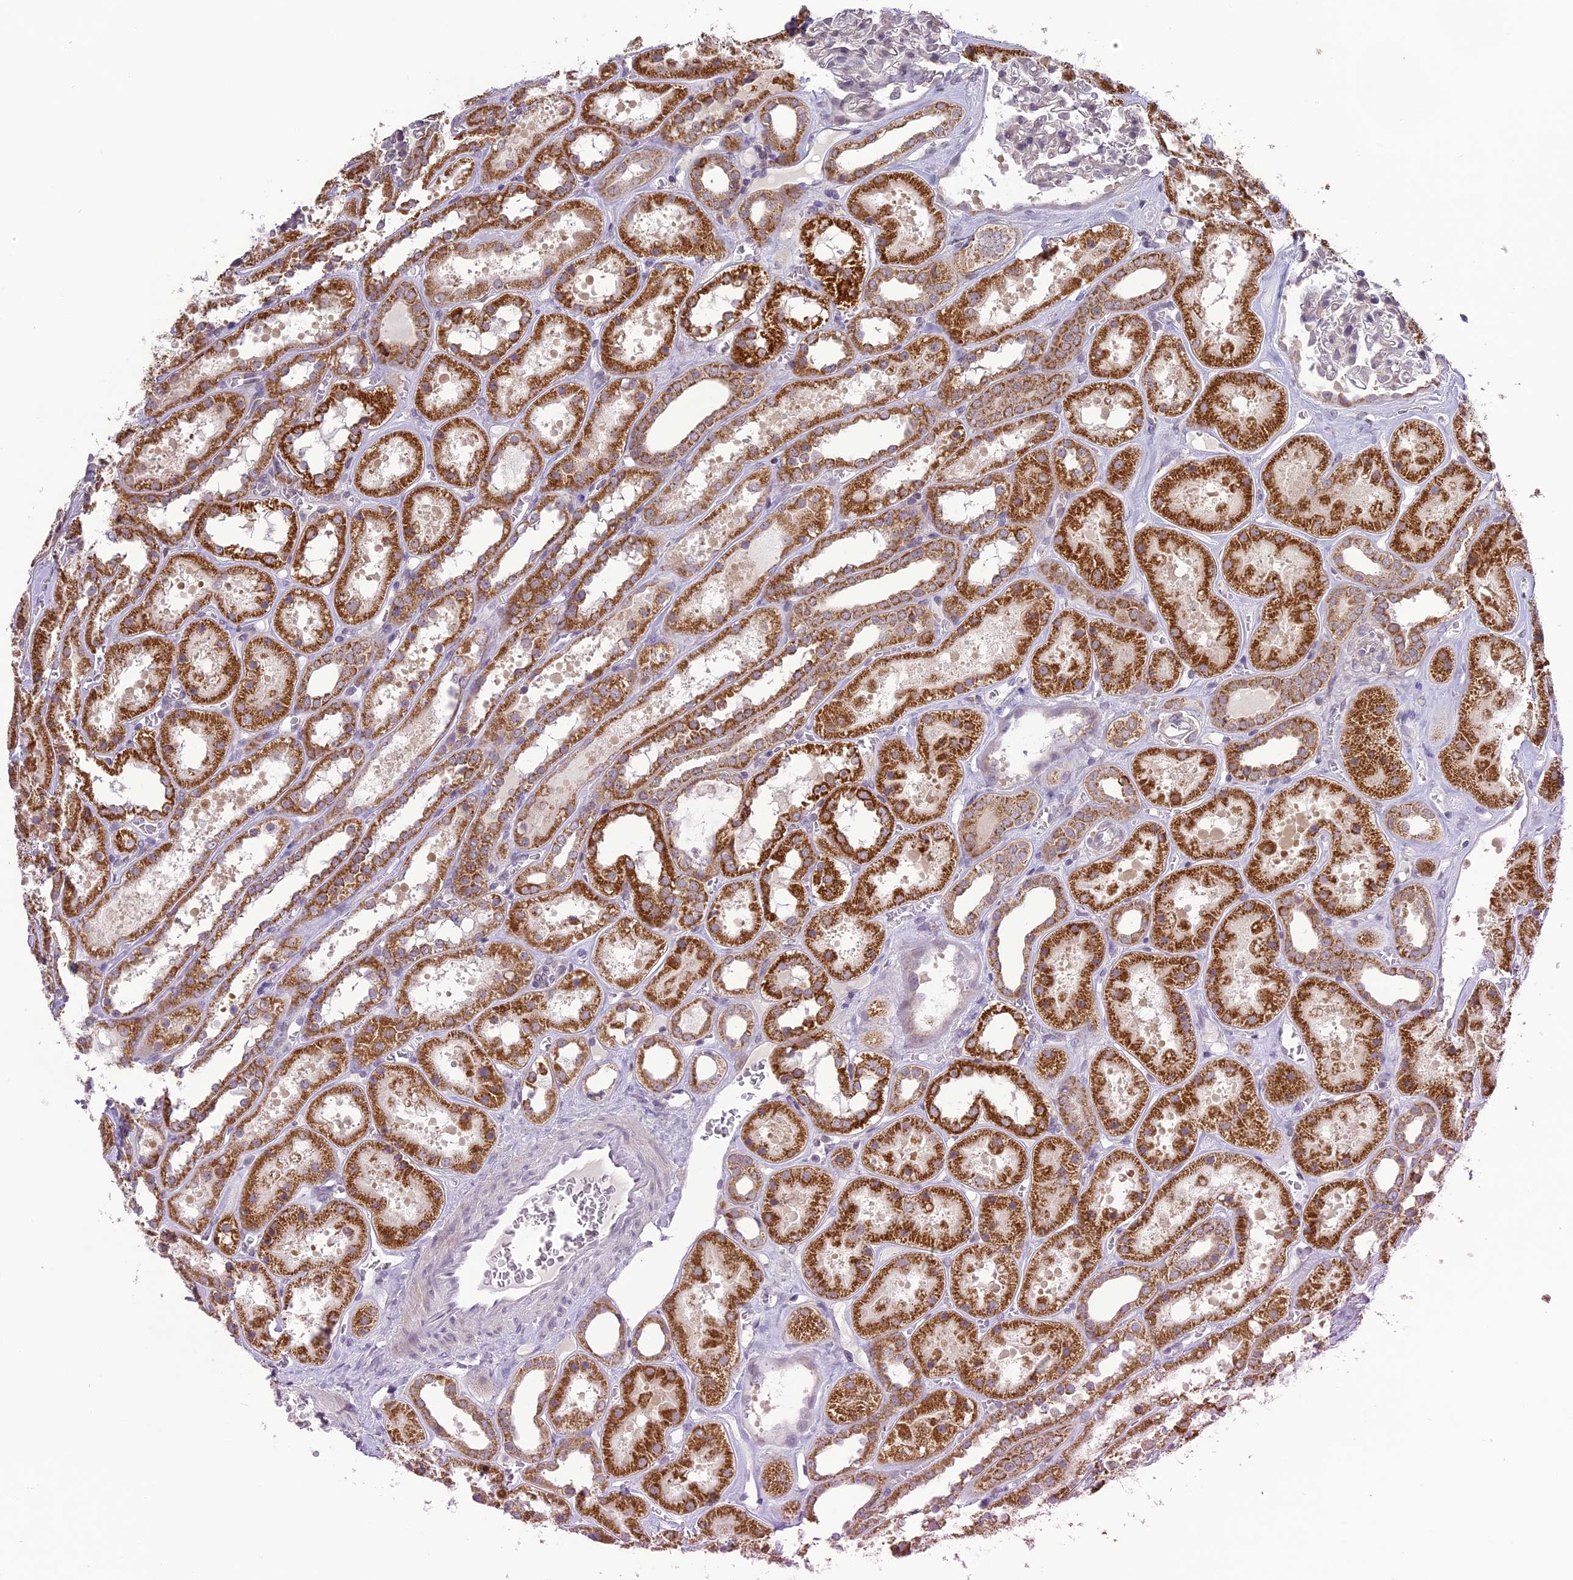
{"staining": {"intensity": "negative", "quantity": "none", "location": "none"}, "tissue": "kidney", "cell_type": "Cells in glomeruli", "image_type": "normal", "snomed": [{"axis": "morphology", "description": "Normal tissue, NOS"}, {"axis": "topography", "description": "Kidney"}], "caption": "The histopathology image shows no significant expression in cells in glomeruli of kidney. (Brightfield microscopy of DAB immunohistochemistry at high magnification).", "gene": "ERG28", "patient": {"sex": "female", "age": 41}}